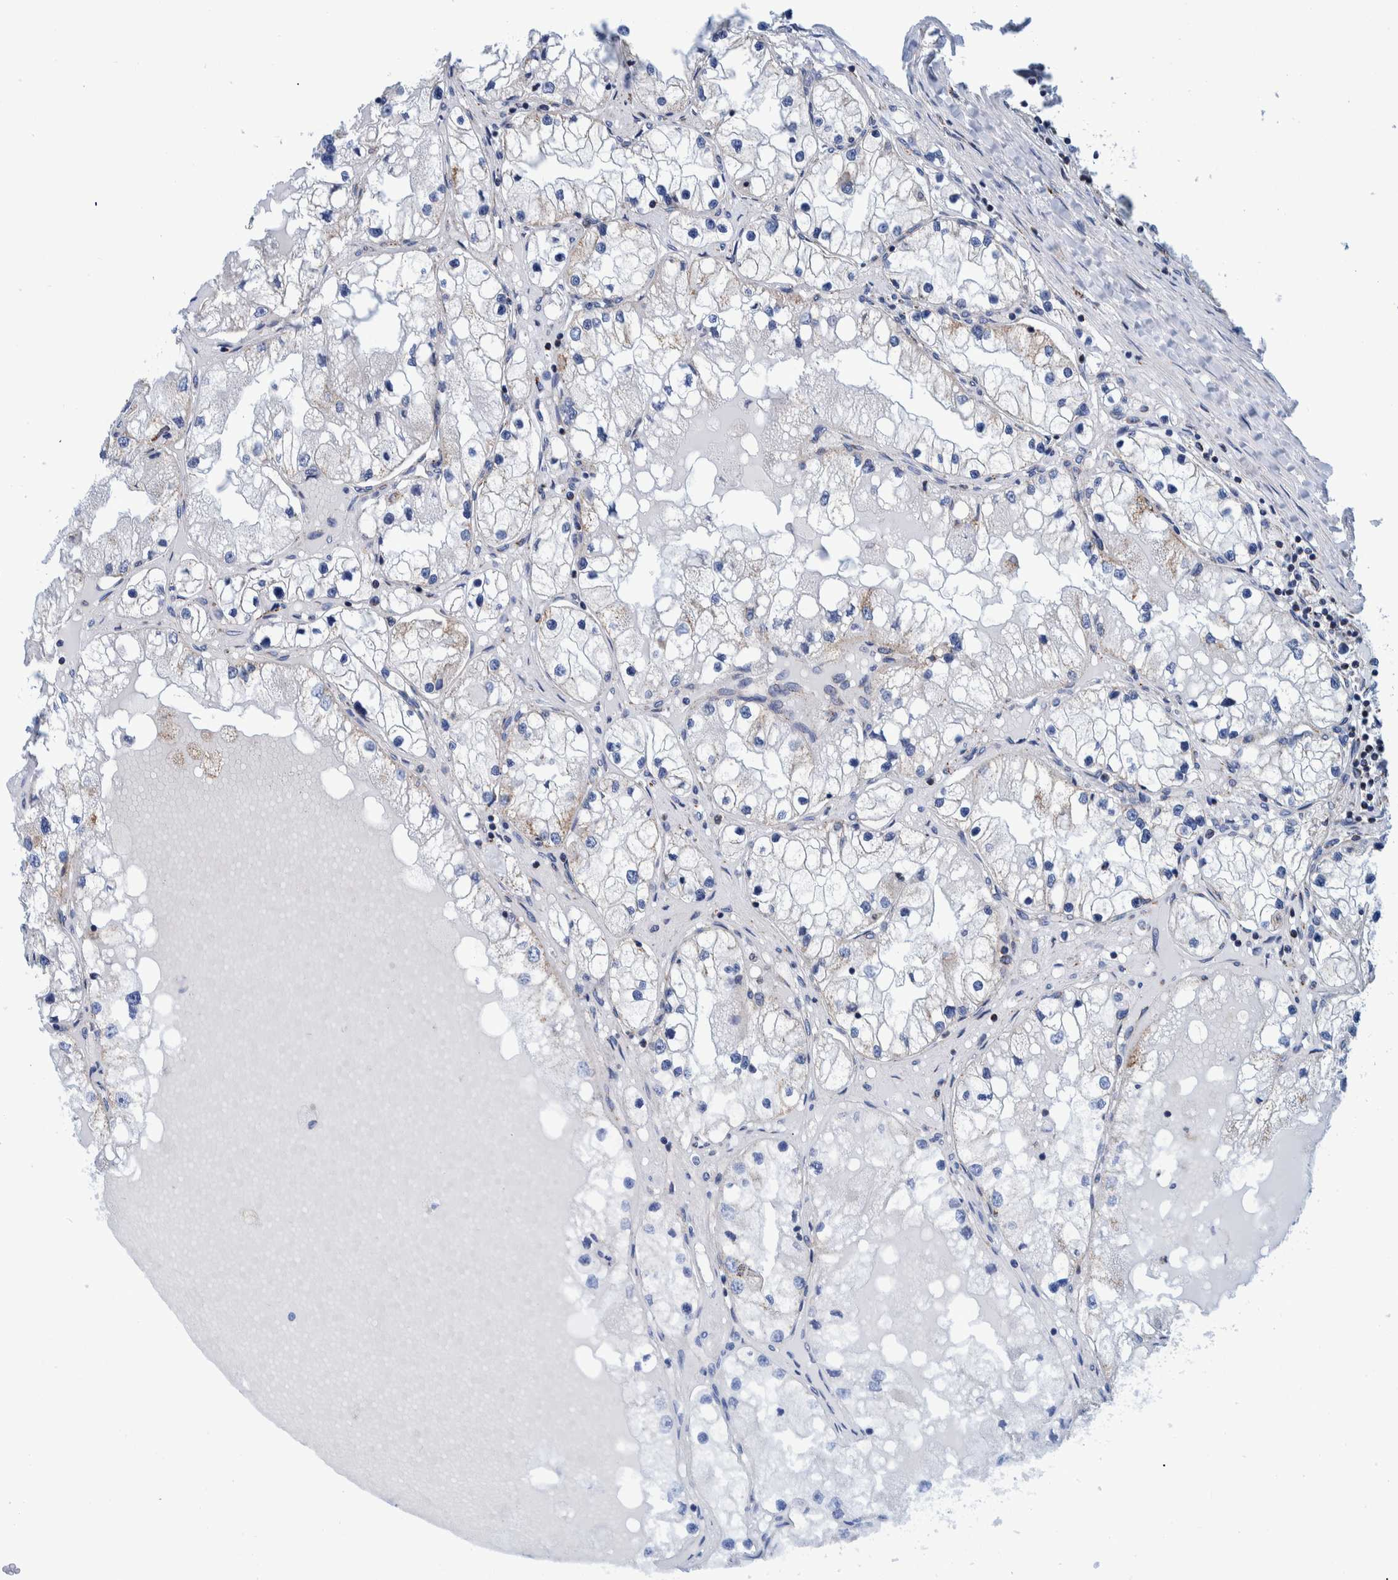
{"staining": {"intensity": "negative", "quantity": "none", "location": "none"}, "tissue": "renal cancer", "cell_type": "Tumor cells", "image_type": "cancer", "snomed": [{"axis": "morphology", "description": "Adenocarcinoma, NOS"}, {"axis": "topography", "description": "Kidney"}], "caption": "This is an immunohistochemistry image of renal adenocarcinoma. There is no staining in tumor cells.", "gene": "BZW2", "patient": {"sex": "male", "age": 68}}